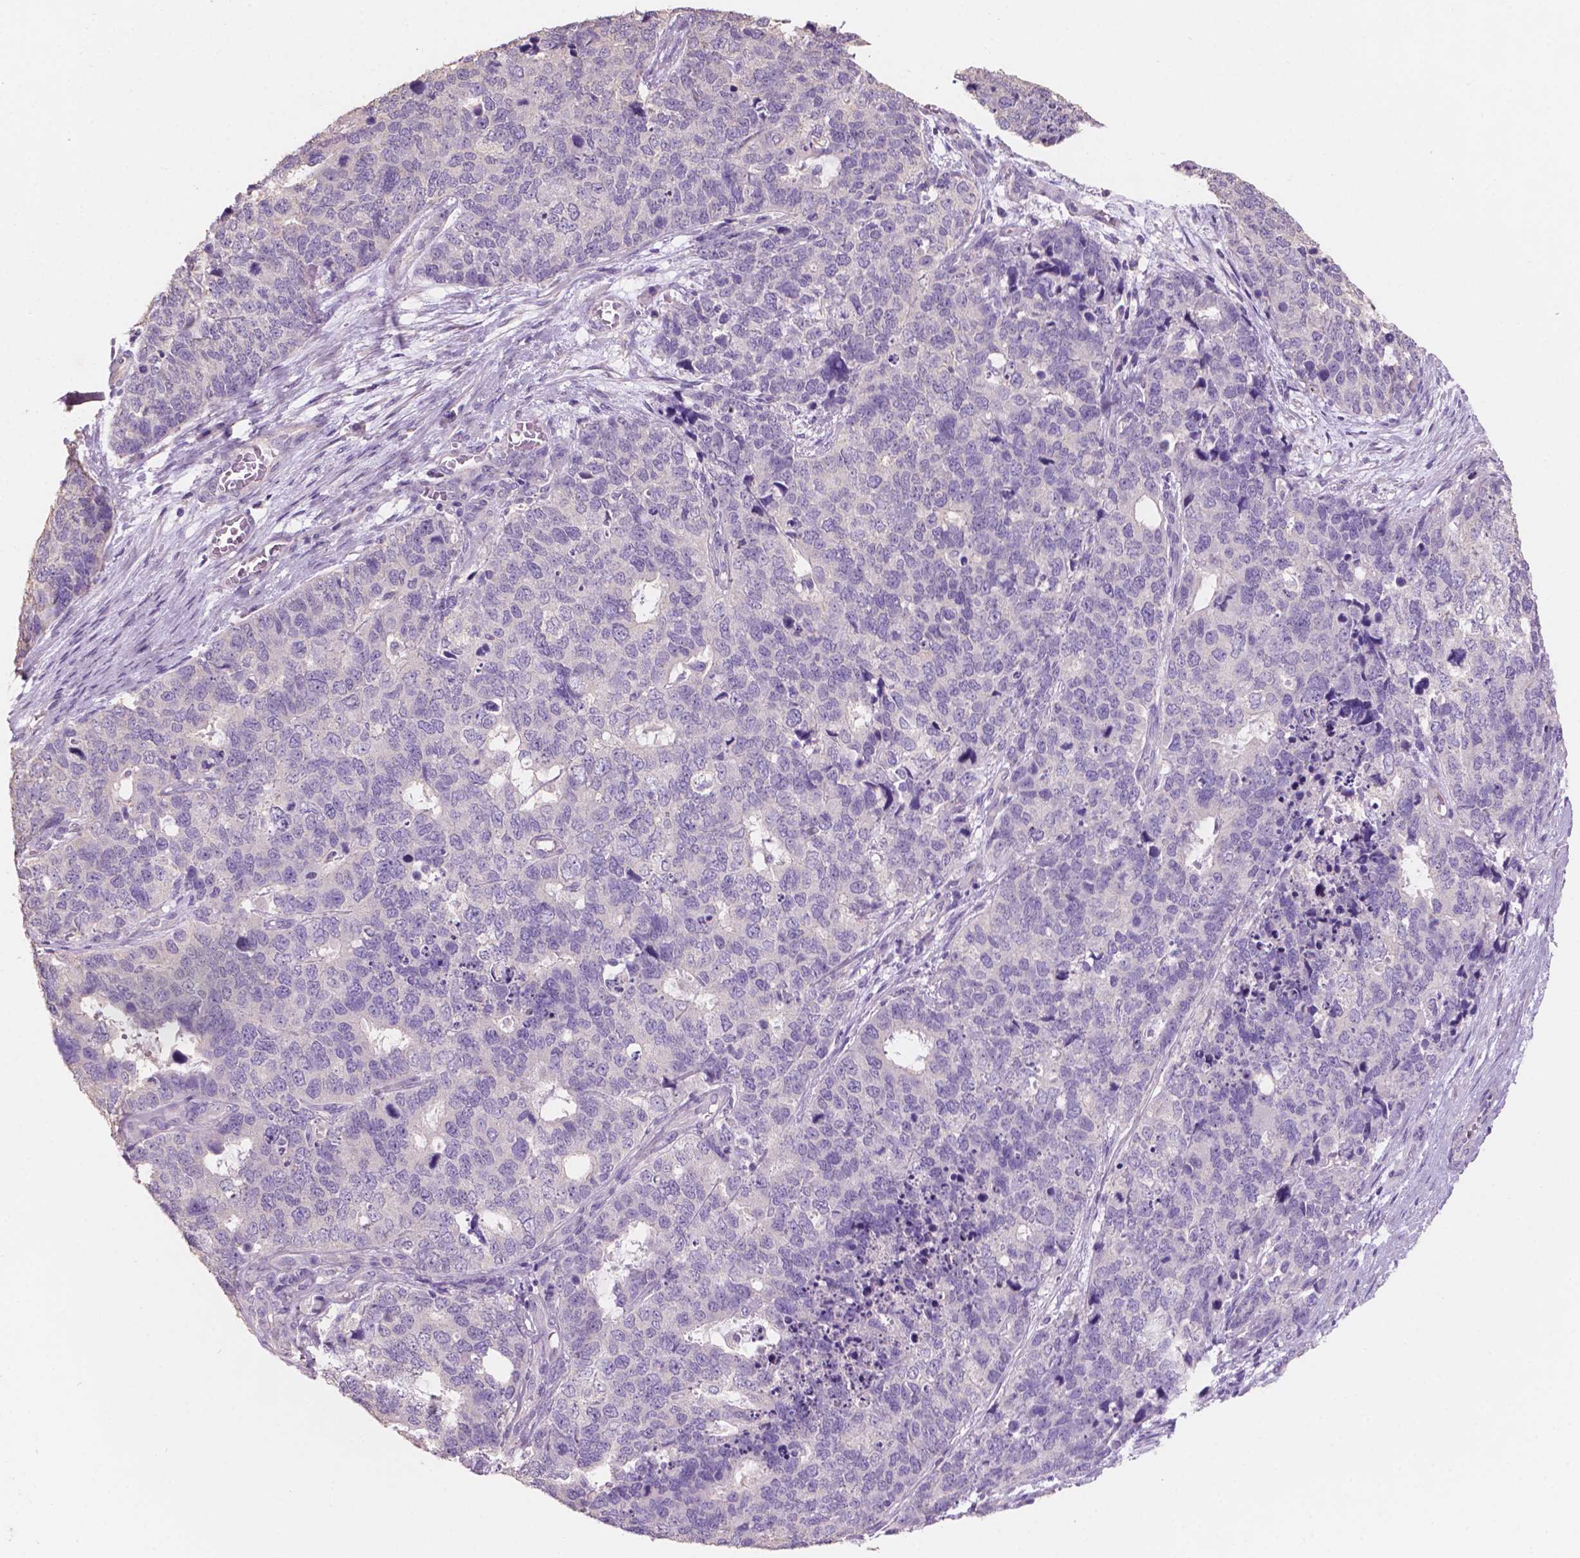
{"staining": {"intensity": "negative", "quantity": "none", "location": "none"}, "tissue": "cervical cancer", "cell_type": "Tumor cells", "image_type": "cancer", "snomed": [{"axis": "morphology", "description": "Squamous cell carcinoma, NOS"}, {"axis": "topography", "description": "Cervix"}], "caption": "IHC of squamous cell carcinoma (cervical) displays no staining in tumor cells. The staining was performed using DAB to visualize the protein expression in brown, while the nuclei were stained in blue with hematoxylin (Magnification: 20x).", "gene": "SBSN", "patient": {"sex": "female", "age": 63}}